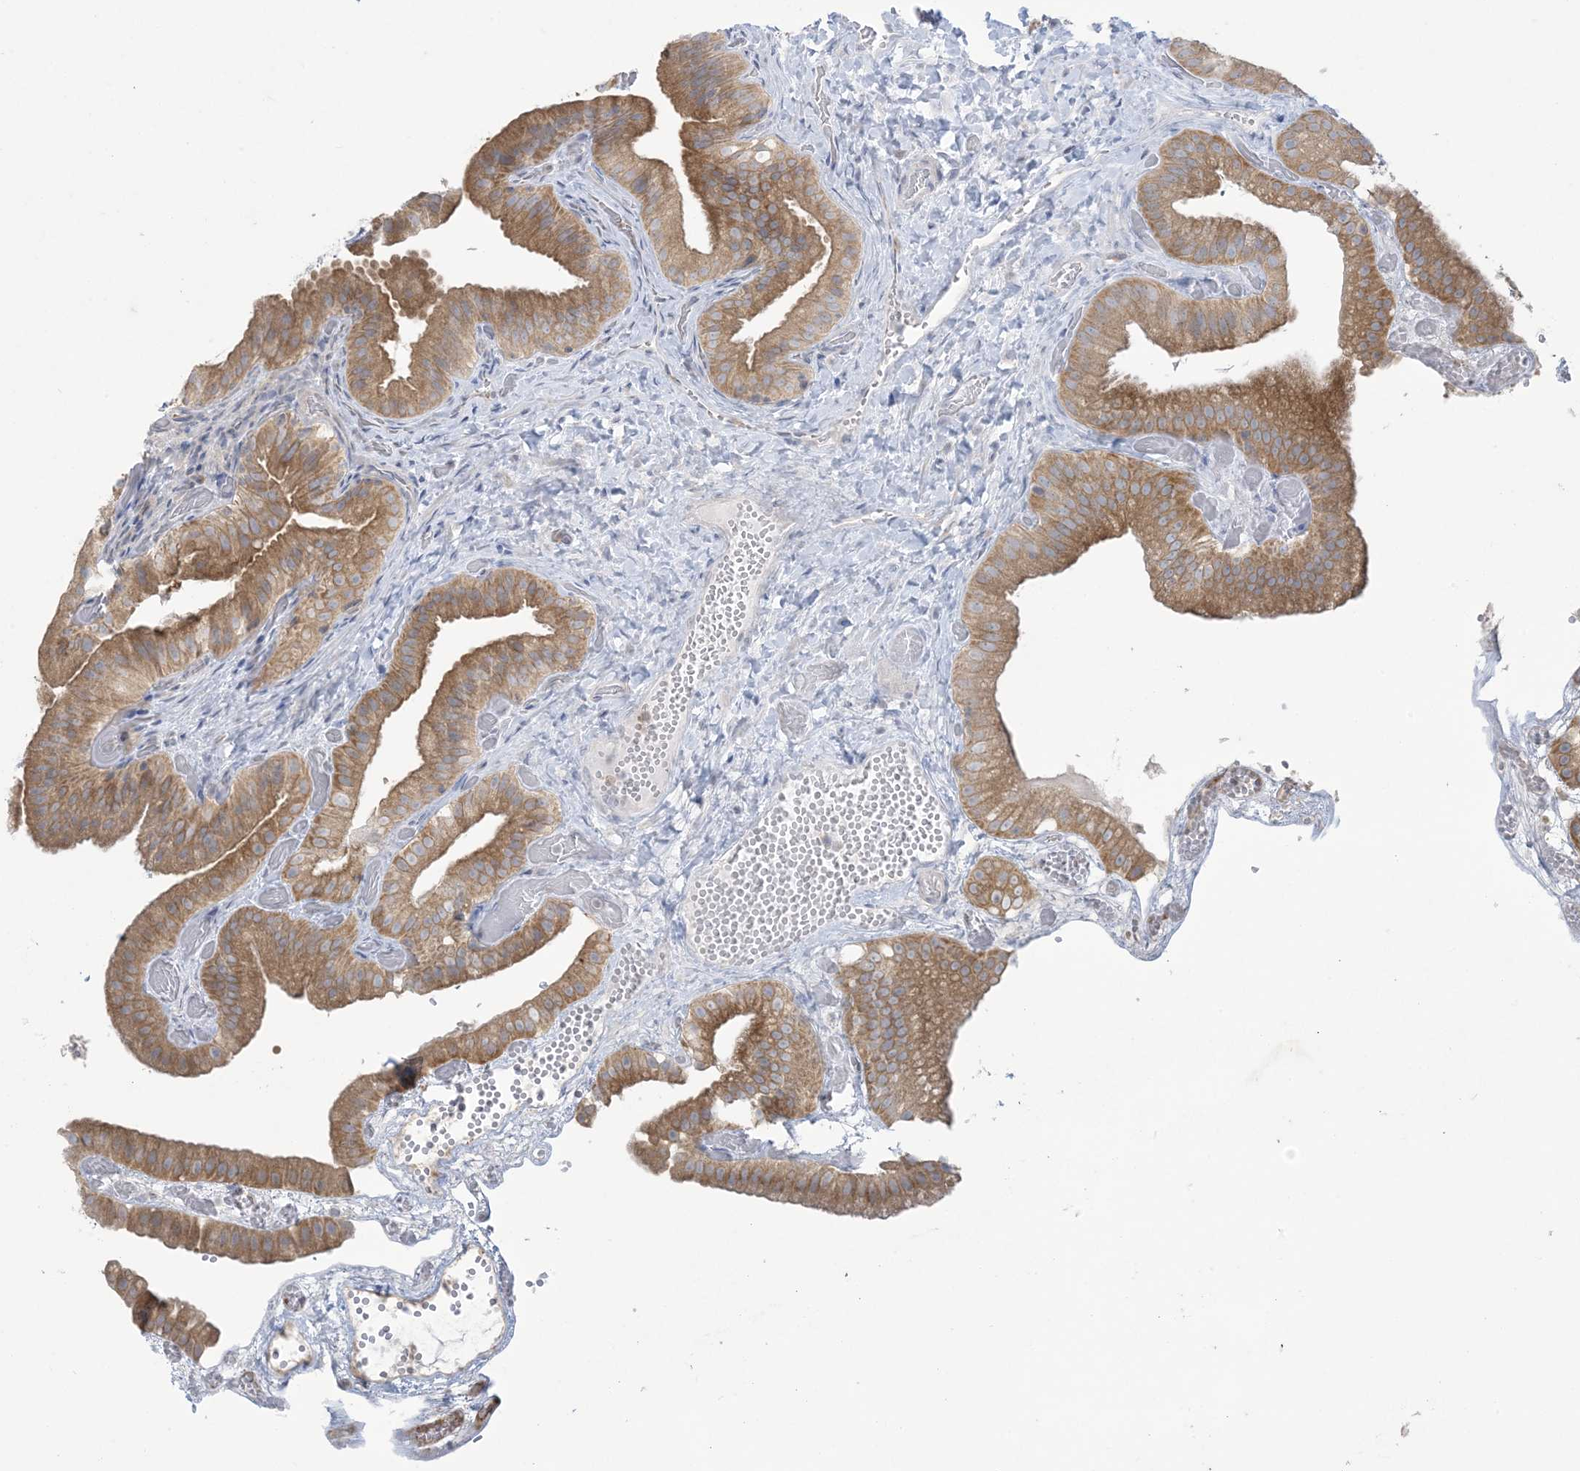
{"staining": {"intensity": "moderate", "quantity": ">75%", "location": "cytoplasmic/membranous"}, "tissue": "gallbladder", "cell_type": "Glandular cells", "image_type": "normal", "snomed": [{"axis": "morphology", "description": "Normal tissue, NOS"}, {"axis": "topography", "description": "Gallbladder"}], "caption": "There is medium levels of moderate cytoplasmic/membranous expression in glandular cells of benign gallbladder, as demonstrated by immunohistochemical staining (brown color).", "gene": "KIF3A", "patient": {"sex": "female", "age": 64}}